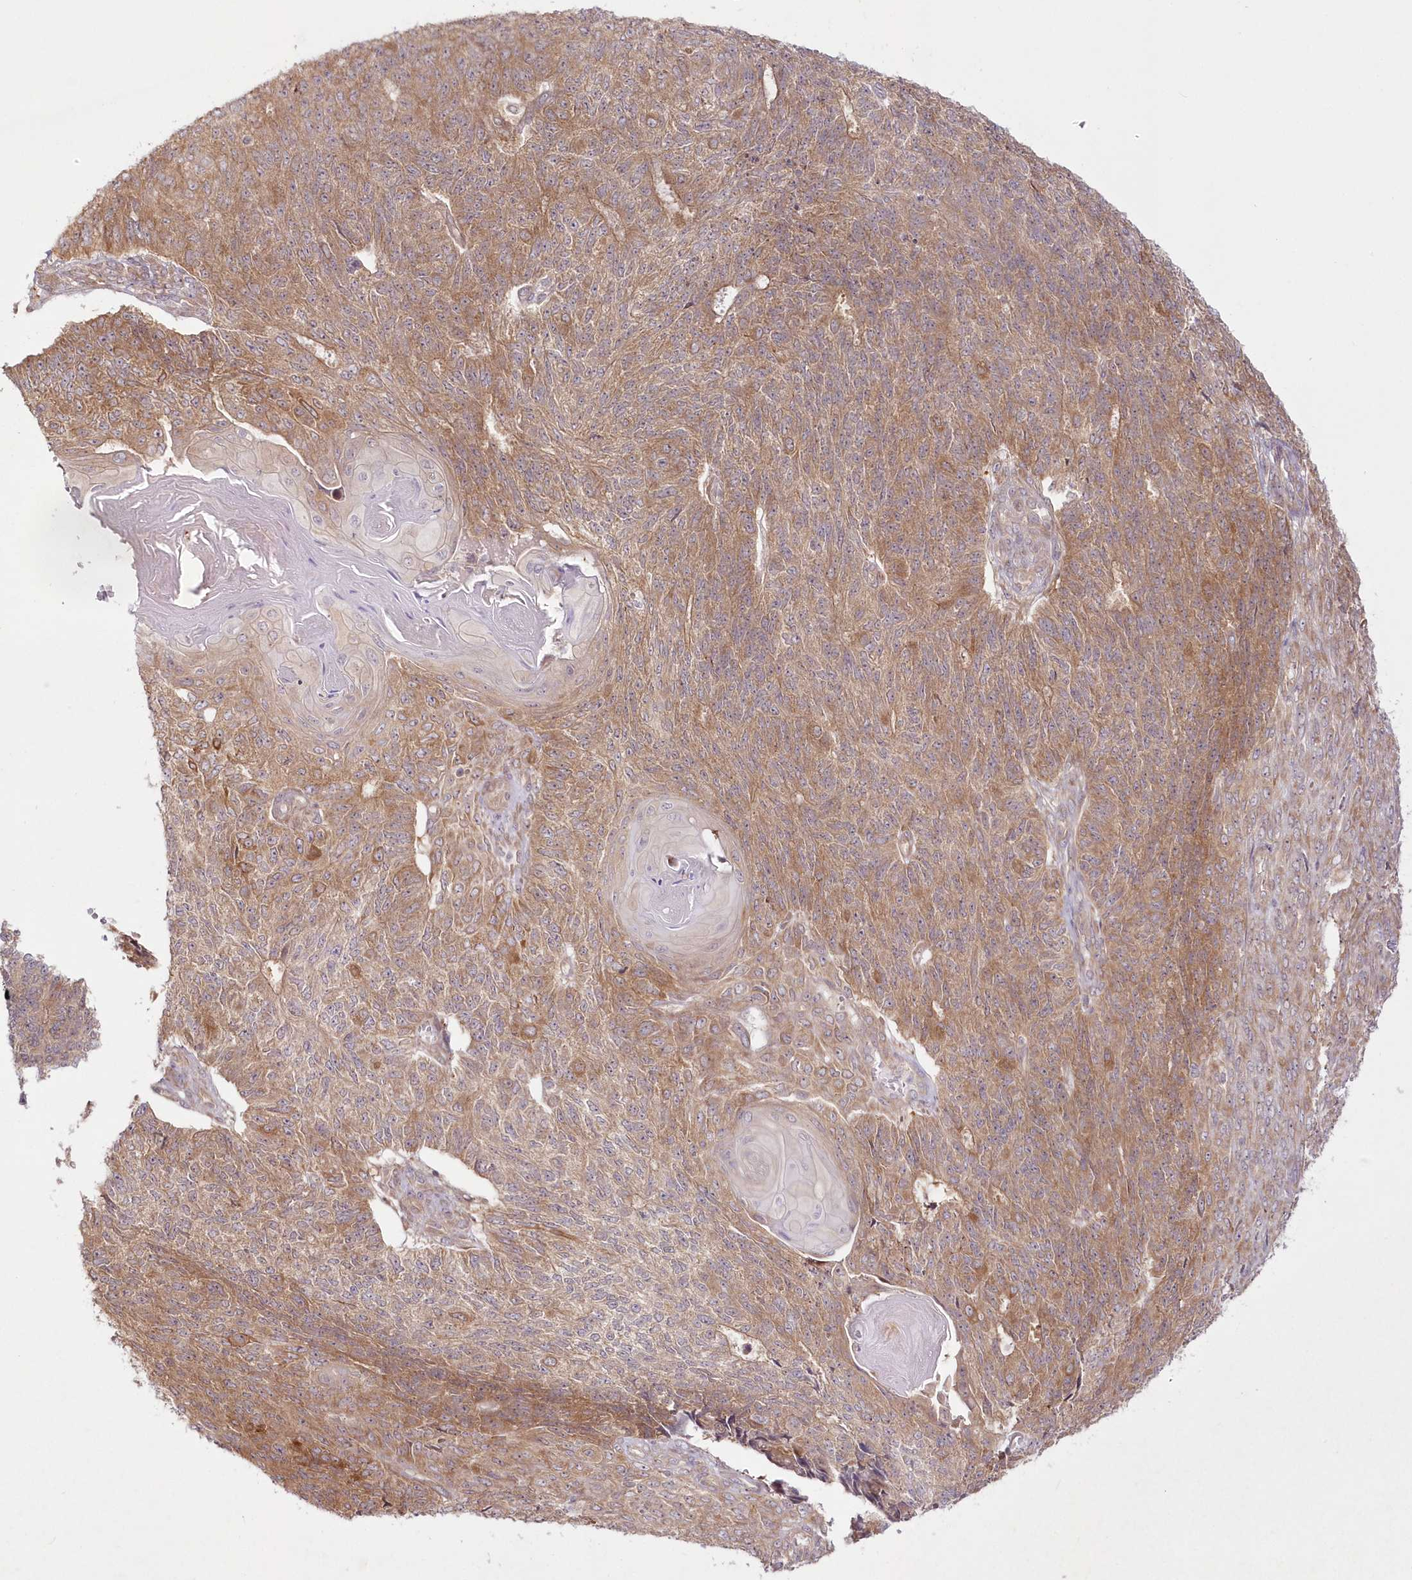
{"staining": {"intensity": "moderate", "quantity": ">75%", "location": "cytoplasmic/membranous"}, "tissue": "endometrial cancer", "cell_type": "Tumor cells", "image_type": "cancer", "snomed": [{"axis": "morphology", "description": "Adenocarcinoma, NOS"}, {"axis": "topography", "description": "Endometrium"}], "caption": "Protein positivity by immunohistochemistry (IHC) demonstrates moderate cytoplasmic/membranous staining in approximately >75% of tumor cells in endometrial cancer (adenocarcinoma). The staining is performed using DAB (3,3'-diaminobenzidine) brown chromogen to label protein expression. The nuclei are counter-stained blue using hematoxylin.", "gene": "IPMK", "patient": {"sex": "female", "age": 32}}